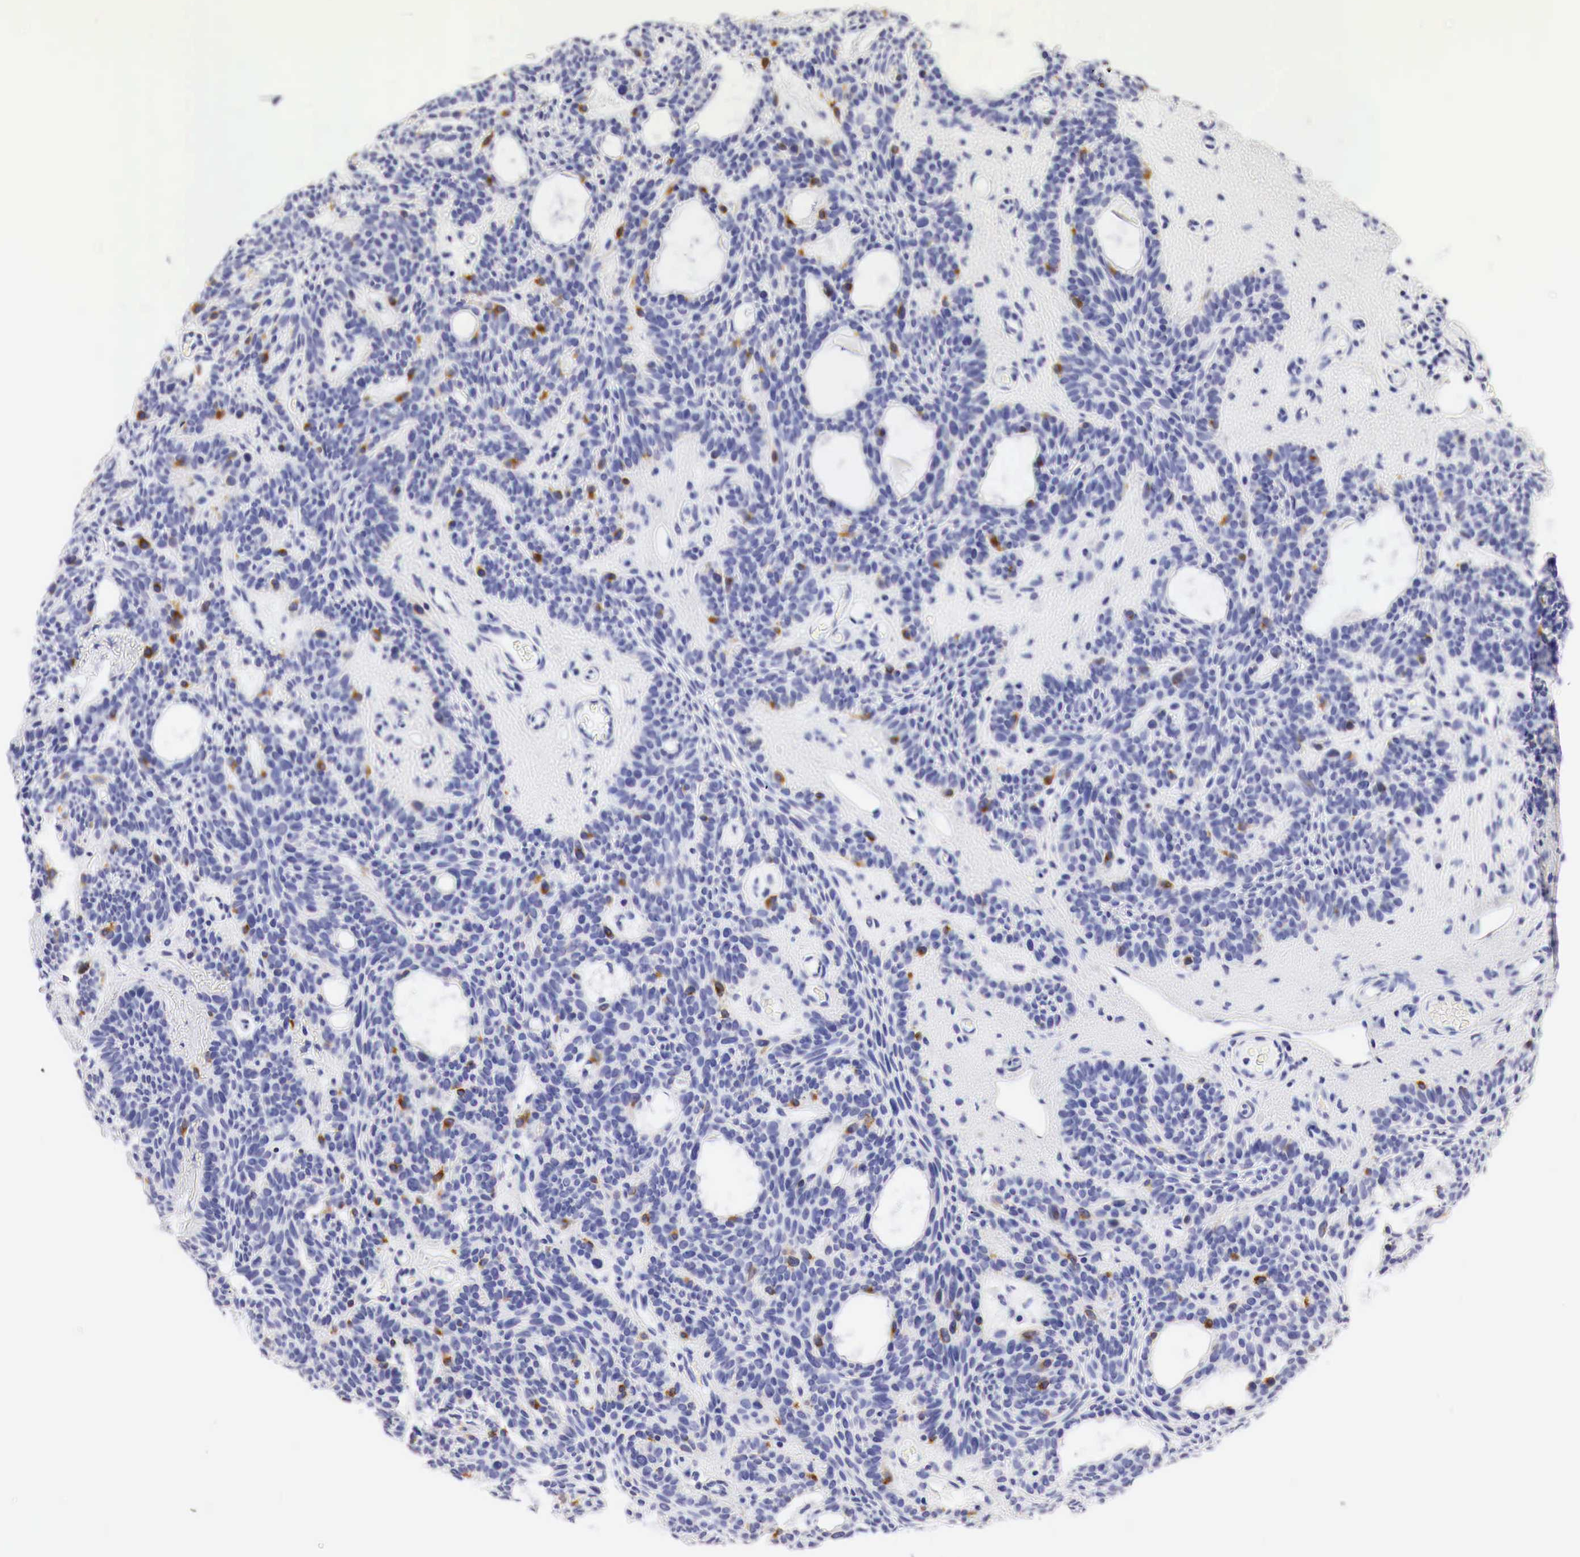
{"staining": {"intensity": "negative", "quantity": "none", "location": "none"}, "tissue": "skin cancer", "cell_type": "Tumor cells", "image_type": "cancer", "snomed": [{"axis": "morphology", "description": "Basal cell carcinoma"}, {"axis": "topography", "description": "Skin"}], "caption": "Immunohistochemistry (IHC) image of human skin cancer (basal cell carcinoma) stained for a protein (brown), which reveals no staining in tumor cells.", "gene": "TYR", "patient": {"sex": "male", "age": 44}}